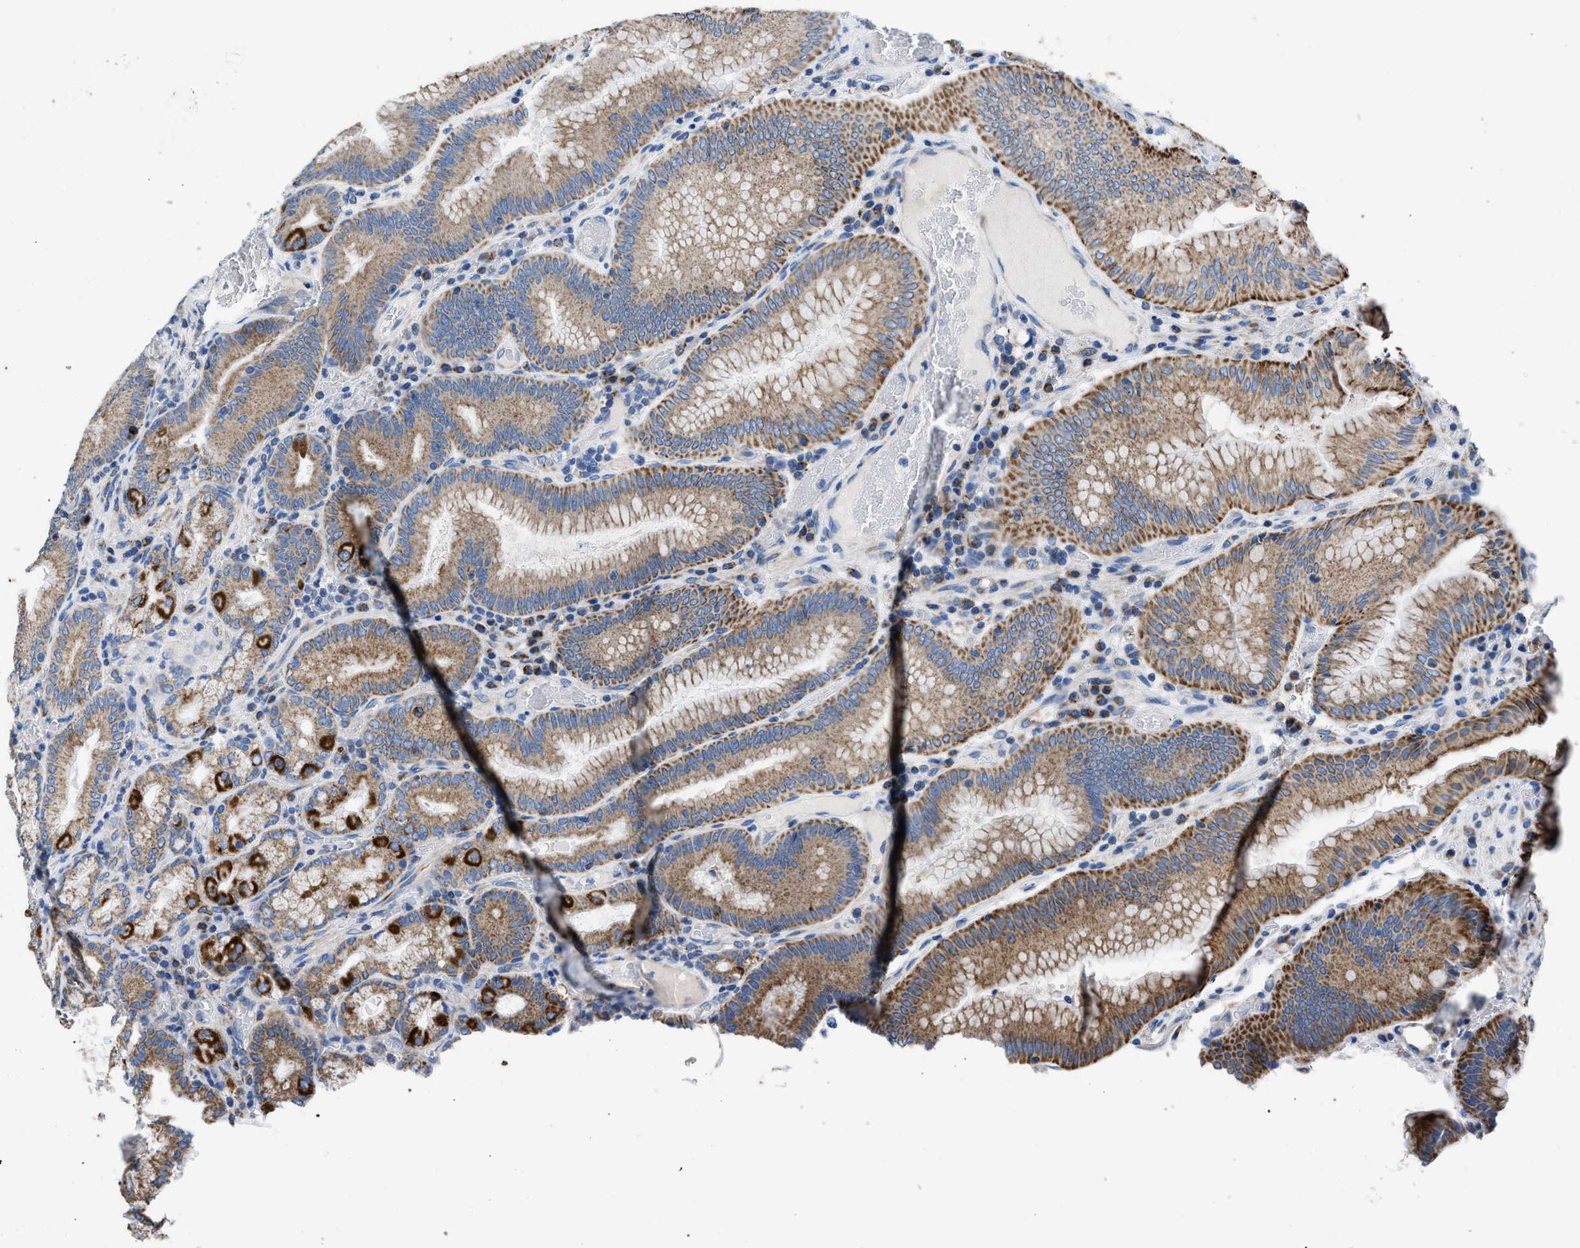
{"staining": {"intensity": "strong", "quantity": ">75%", "location": "cytoplasmic/membranous"}, "tissue": "stomach", "cell_type": "Glandular cells", "image_type": "normal", "snomed": [{"axis": "morphology", "description": "Normal tissue, NOS"}, {"axis": "morphology", "description": "Carcinoid, malignant, NOS"}, {"axis": "topography", "description": "Stomach, upper"}], "caption": "Immunohistochemistry (IHC) of normal human stomach displays high levels of strong cytoplasmic/membranous expression in about >75% of glandular cells. (Stains: DAB in brown, nuclei in blue, Microscopy: brightfield microscopy at high magnification).", "gene": "ZDHHC3", "patient": {"sex": "male", "age": 39}}